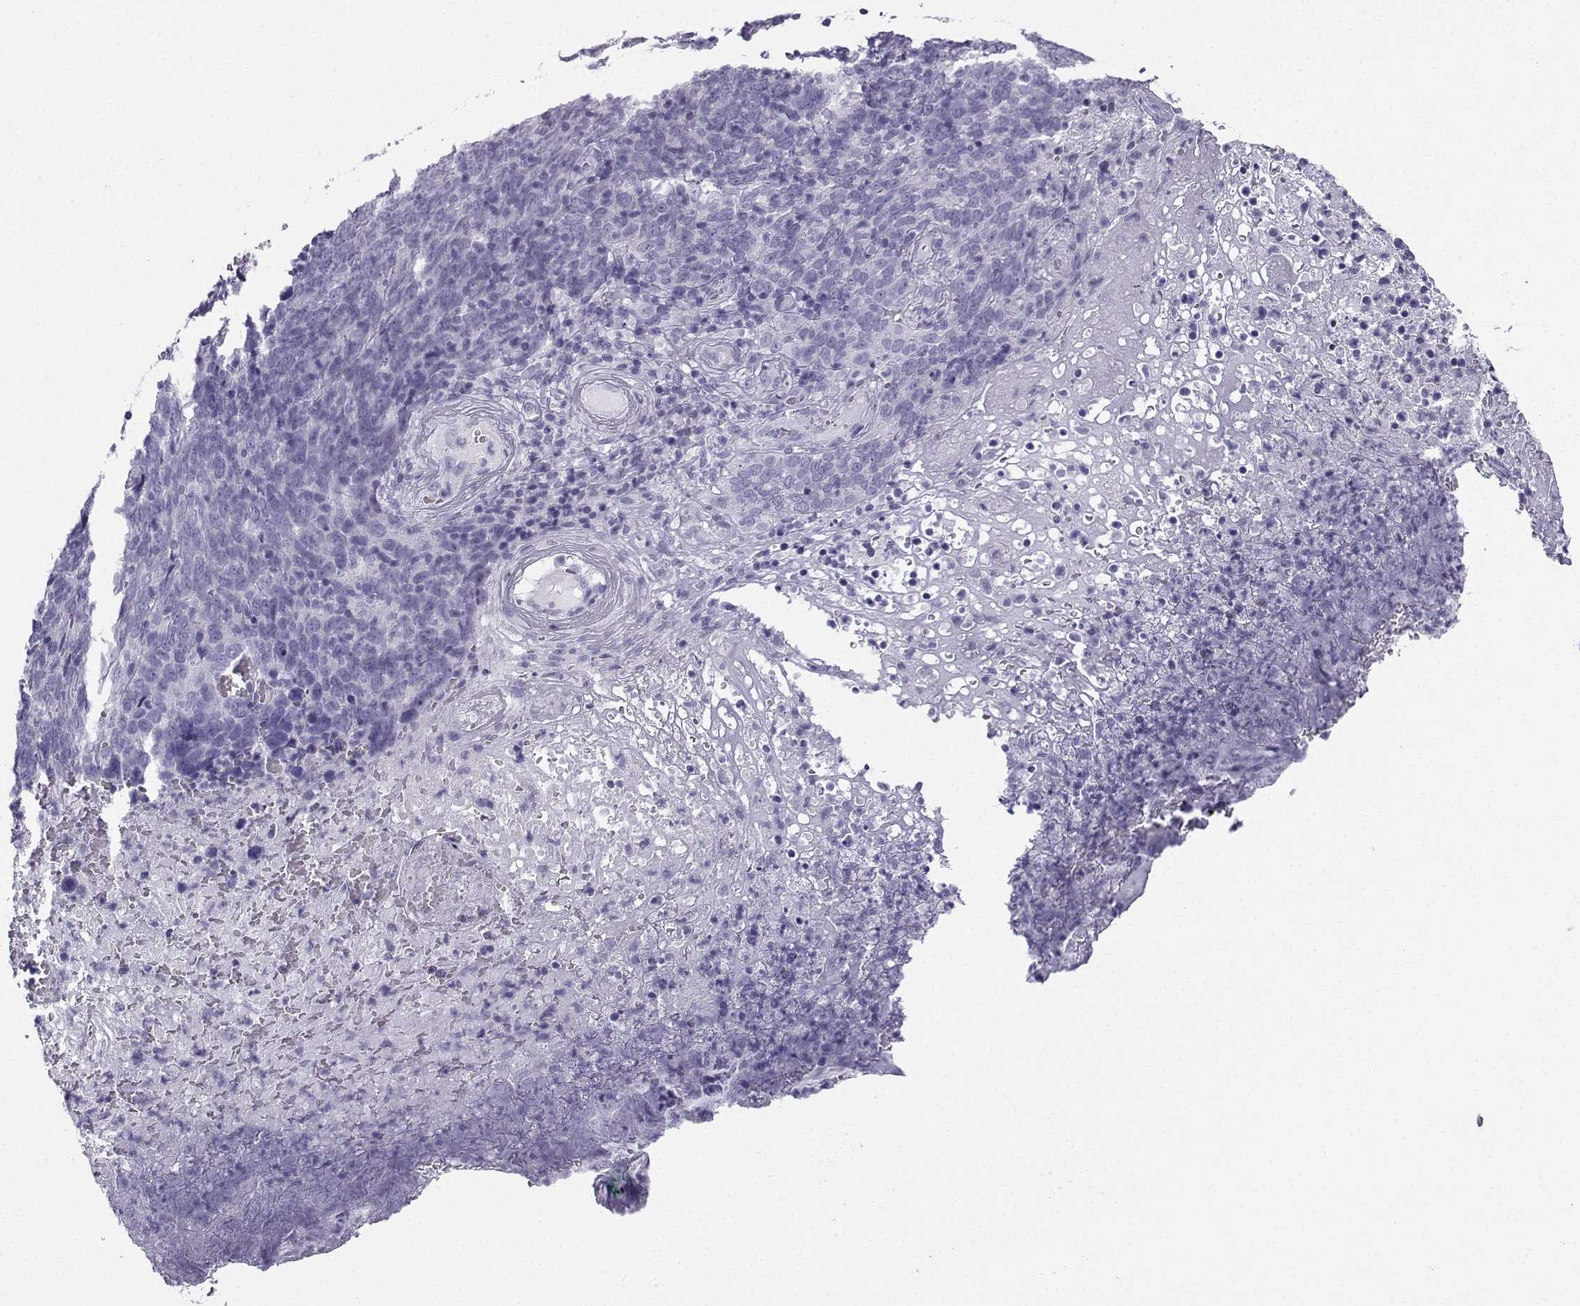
{"staining": {"intensity": "negative", "quantity": "none", "location": "none"}, "tissue": "skin cancer", "cell_type": "Tumor cells", "image_type": "cancer", "snomed": [{"axis": "morphology", "description": "Squamous cell carcinoma, NOS"}, {"axis": "topography", "description": "Skin"}, {"axis": "topography", "description": "Anal"}], "caption": "An image of human skin cancer (squamous cell carcinoma) is negative for staining in tumor cells. (DAB (3,3'-diaminobenzidine) immunohistochemistry visualized using brightfield microscopy, high magnification).", "gene": "NEFL", "patient": {"sex": "female", "age": 51}}